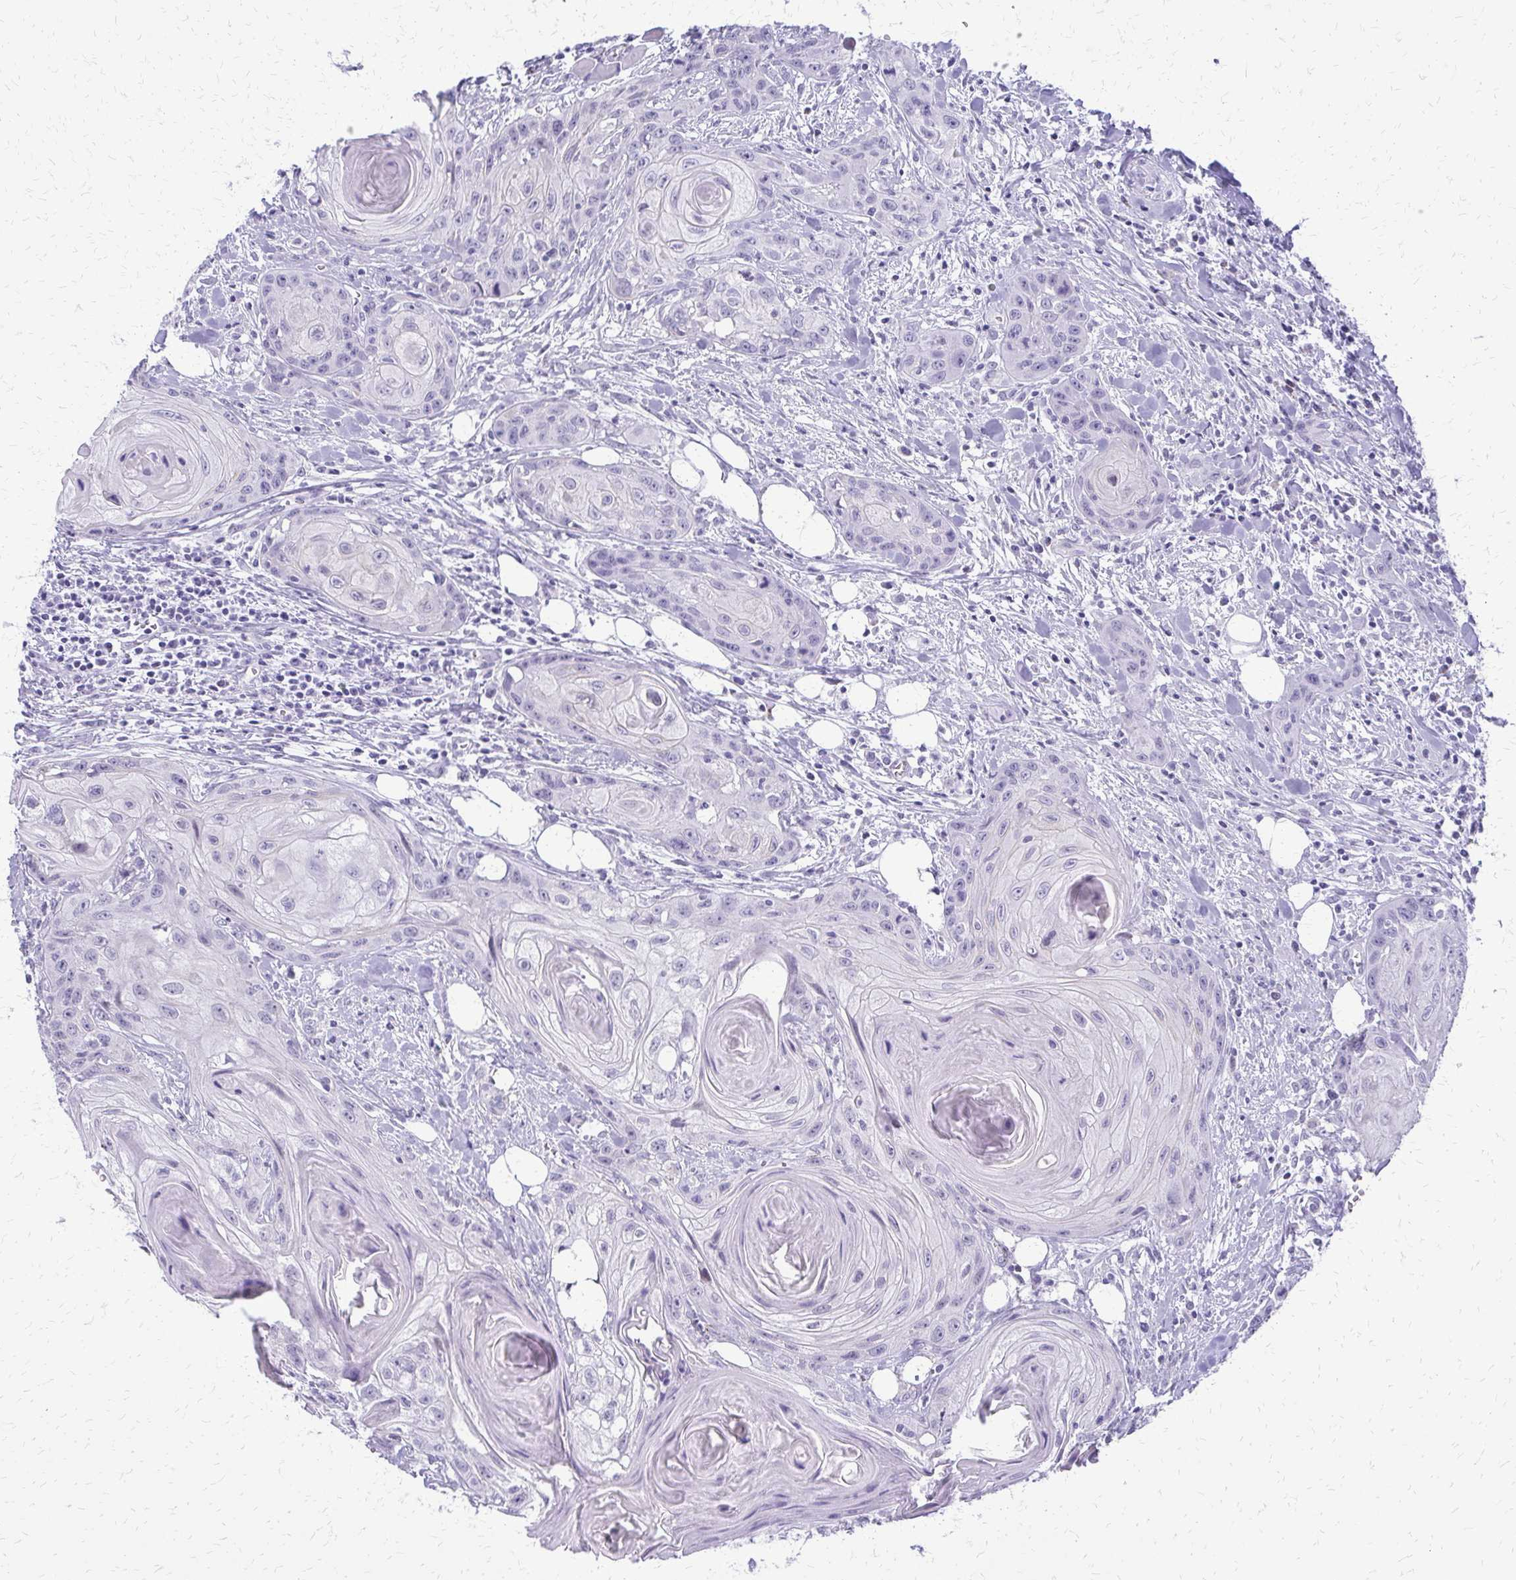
{"staining": {"intensity": "negative", "quantity": "none", "location": "none"}, "tissue": "head and neck cancer", "cell_type": "Tumor cells", "image_type": "cancer", "snomed": [{"axis": "morphology", "description": "Squamous cell carcinoma, NOS"}, {"axis": "topography", "description": "Oral tissue"}, {"axis": "topography", "description": "Head-Neck"}], "caption": "DAB (3,3'-diaminobenzidine) immunohistochemical staining of head and neck cancer (squamous cell carcinoma) exhibits no significant staining in tumor cells.", "gene": "FAM162B", "patient": {"sex": "male", "age": 58}}